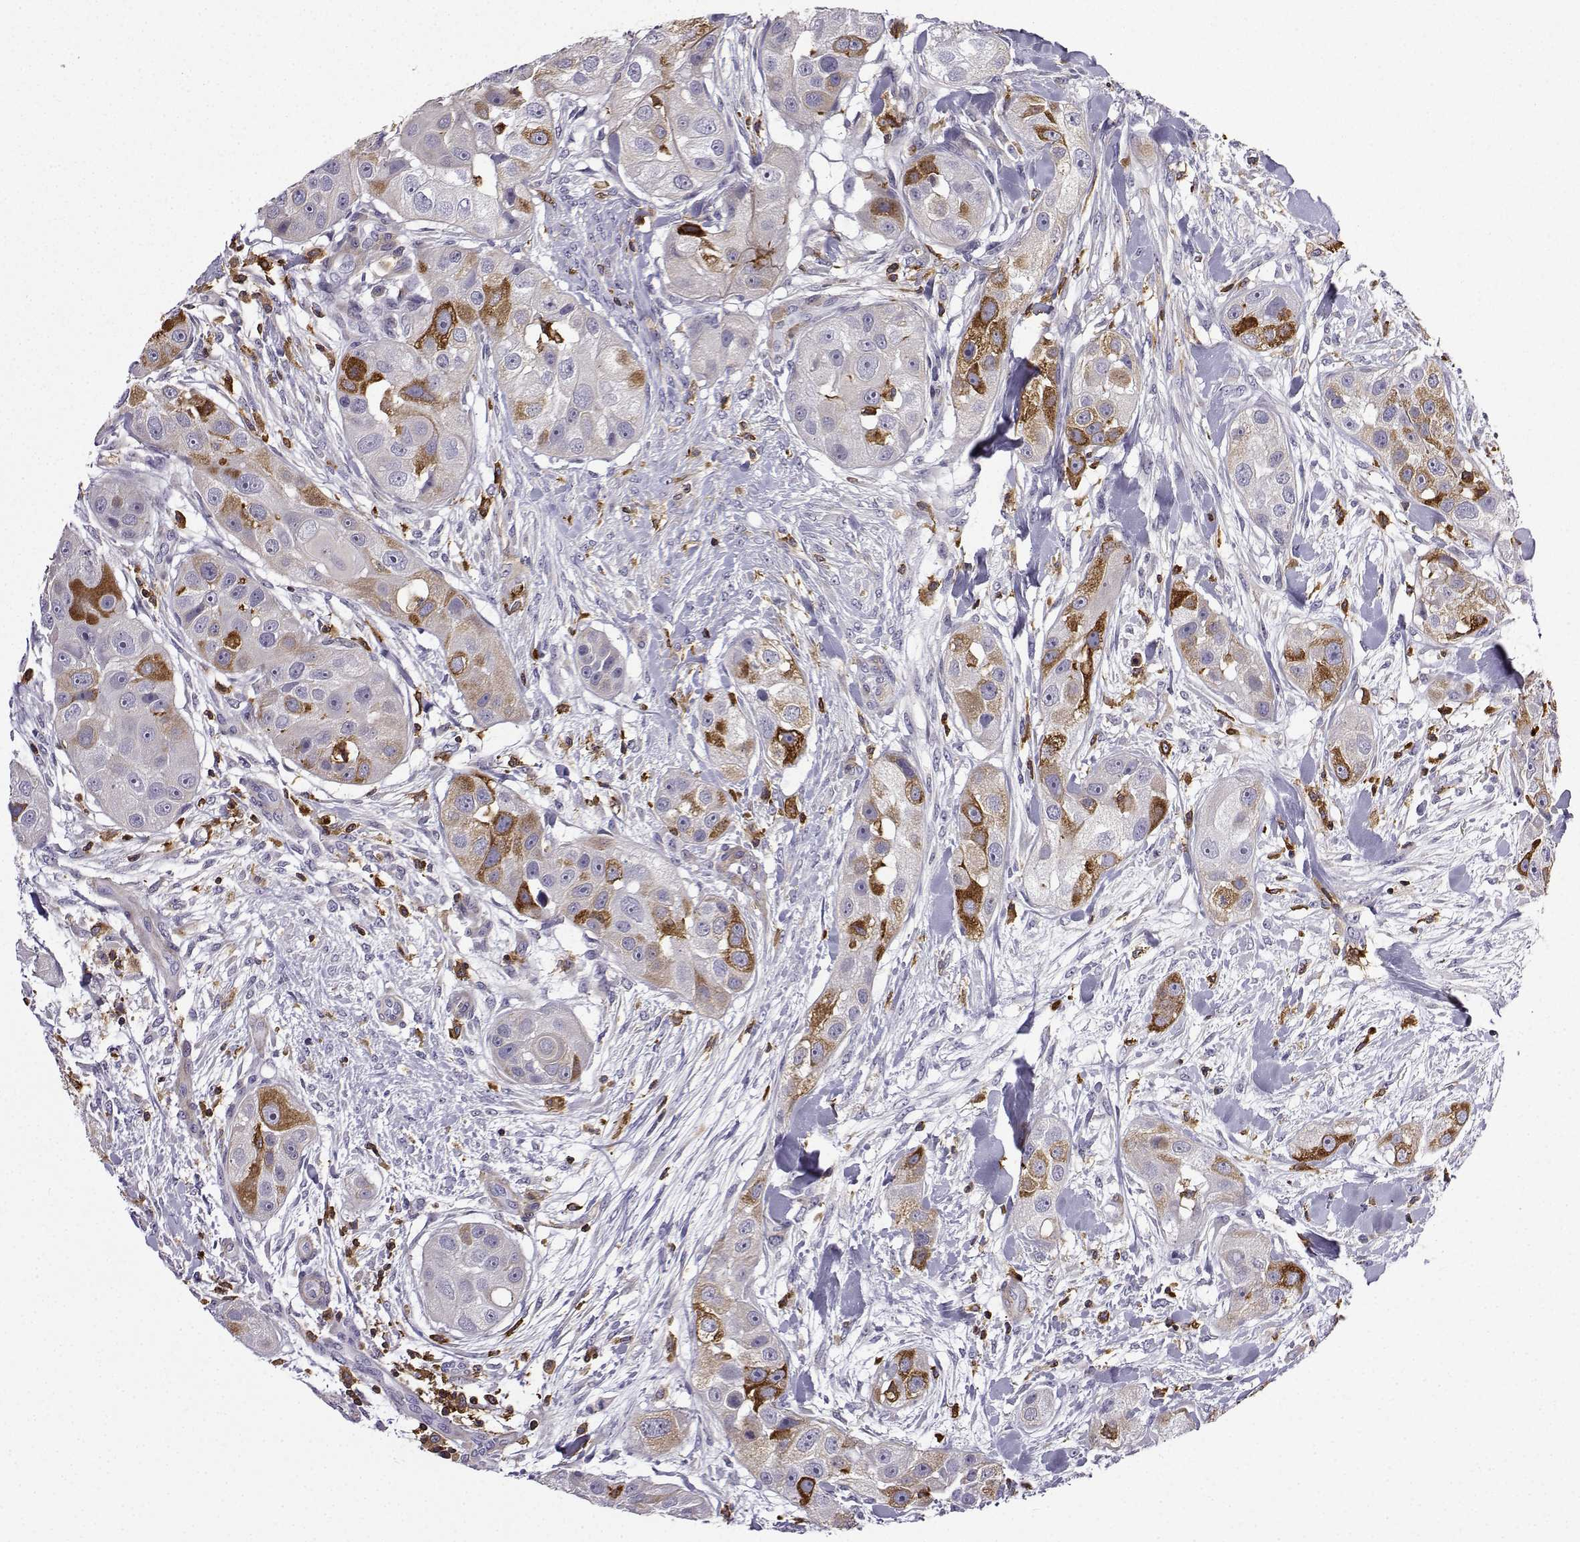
{"staining": {"intensity": "strong", "quantity": "<25%", "location": "cytoplasmic/membranous"}, "tissue": "head and neck cancer", "cell_type": "Tumor cells", "image_type": "cancer", "snomed": [{"axis": "morphology", "description": "Squamous cell carcinoma, NOS"}, {"axis": "topography", "description": "Head-Neck"}], "caption": "The histopathology image demonstrates a brown stain indicating the presence of a protein in the cytoplasmic/membranous of tumor cells in head and neck cancer (squamous cell carcinoma). (Stains: DAB (3,3'-diaminobenzidine) in brown, nuclei in blue, Microscopy: brightfield microscopy at high magnification).", "gene": "DOCK10", "patient": {"sex": "male", "age": 51}}